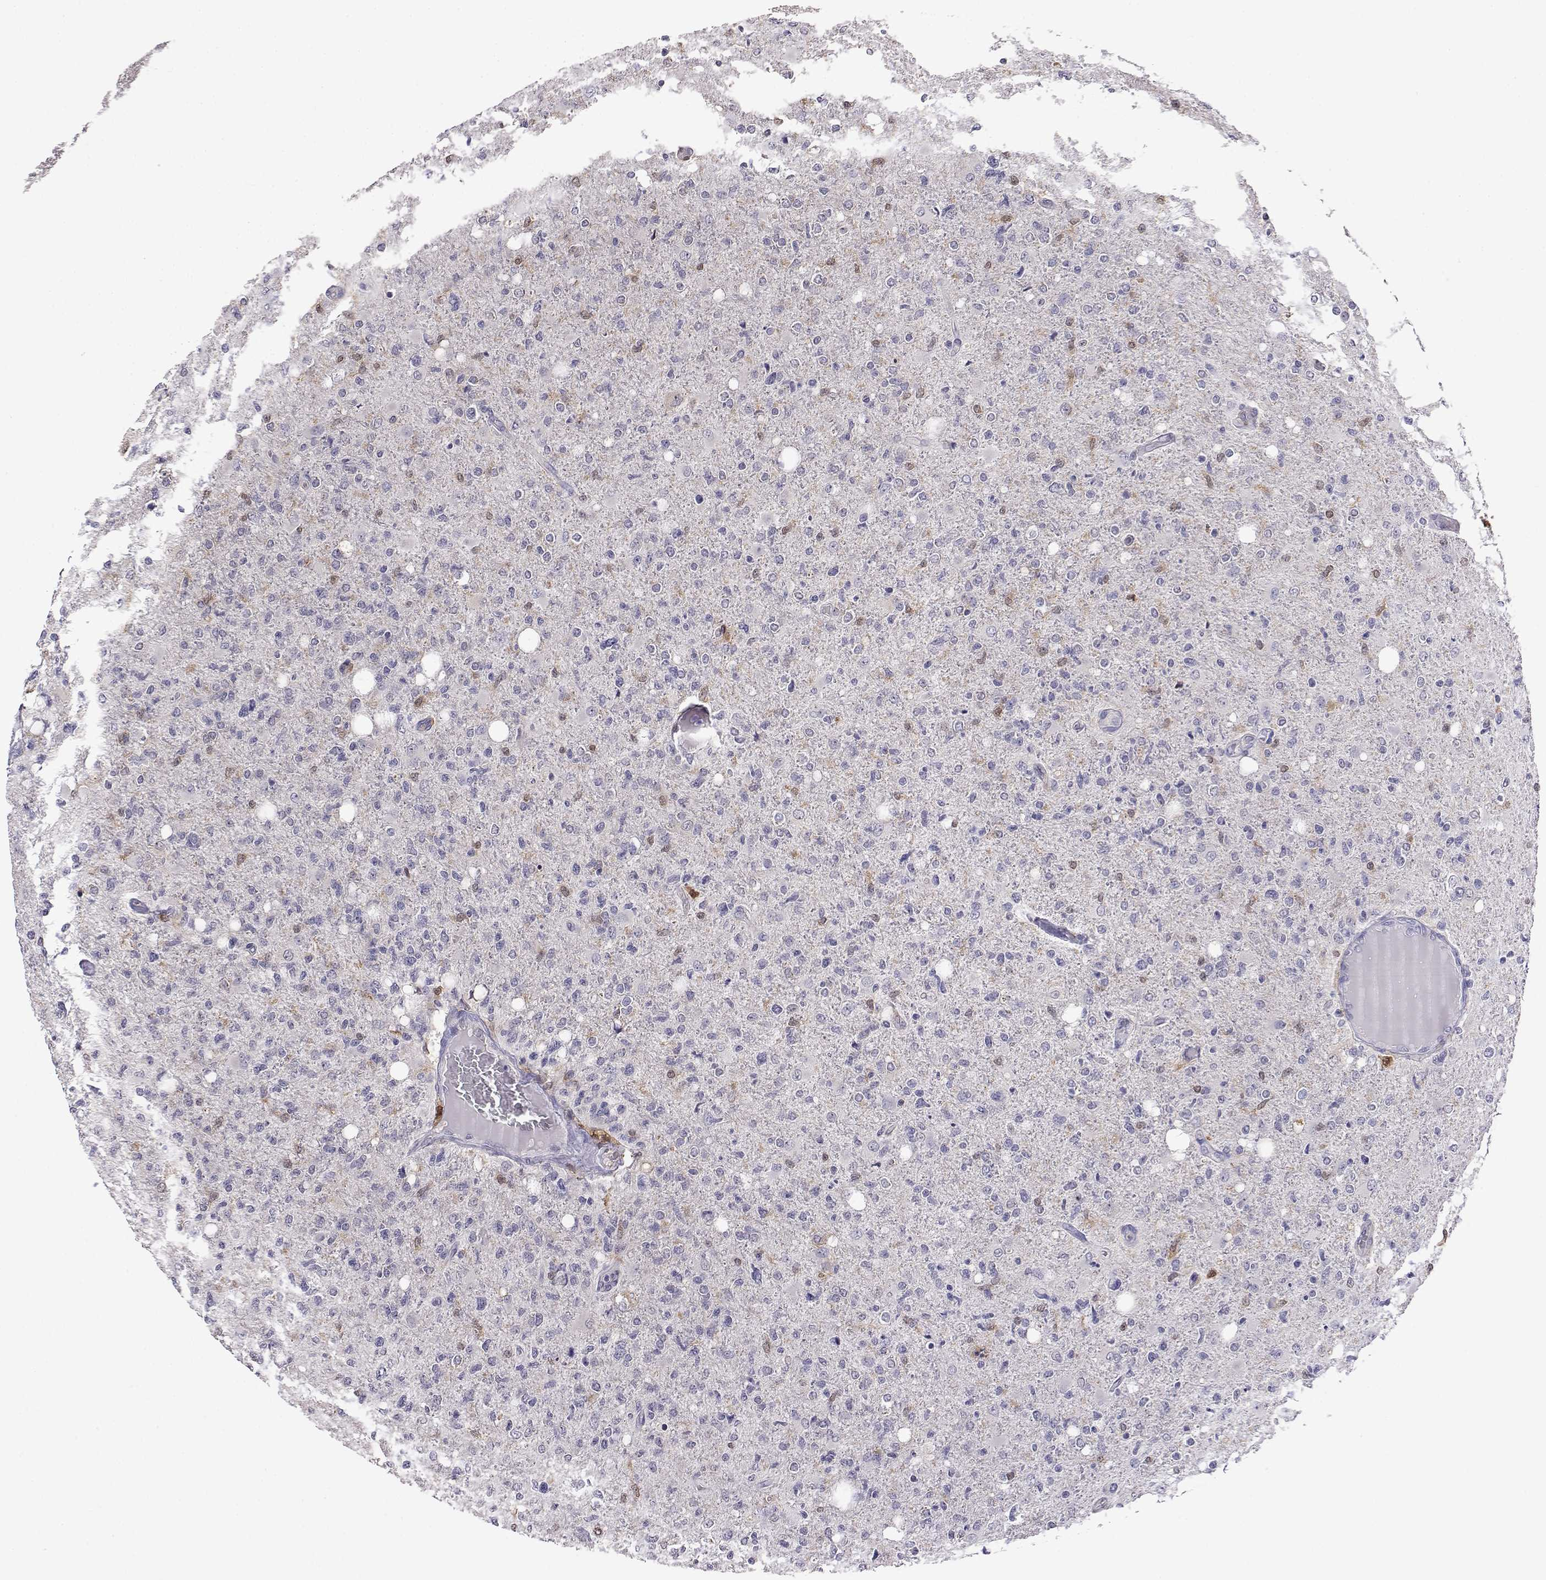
{"staining": {"intensity": "weak", "quantity": "<25%", "location": "cytoplasmic/membranous"}, "tissue": "glioma", "cell_type": "Tumor cells", "image_type": "cancer", "snomed": [{"axis": "morphology", "description": "Glioma, malignant, High grade"}, {"axis": "topography", "description": "Cerebral cortex"}], "caption": "DAB immunohistochemical staining of human malignant glioma (high-grade) shows no significant staining in tumor cells.", "gene": "AKR1B1", "patient": {"sex": "male", "age": 70}}